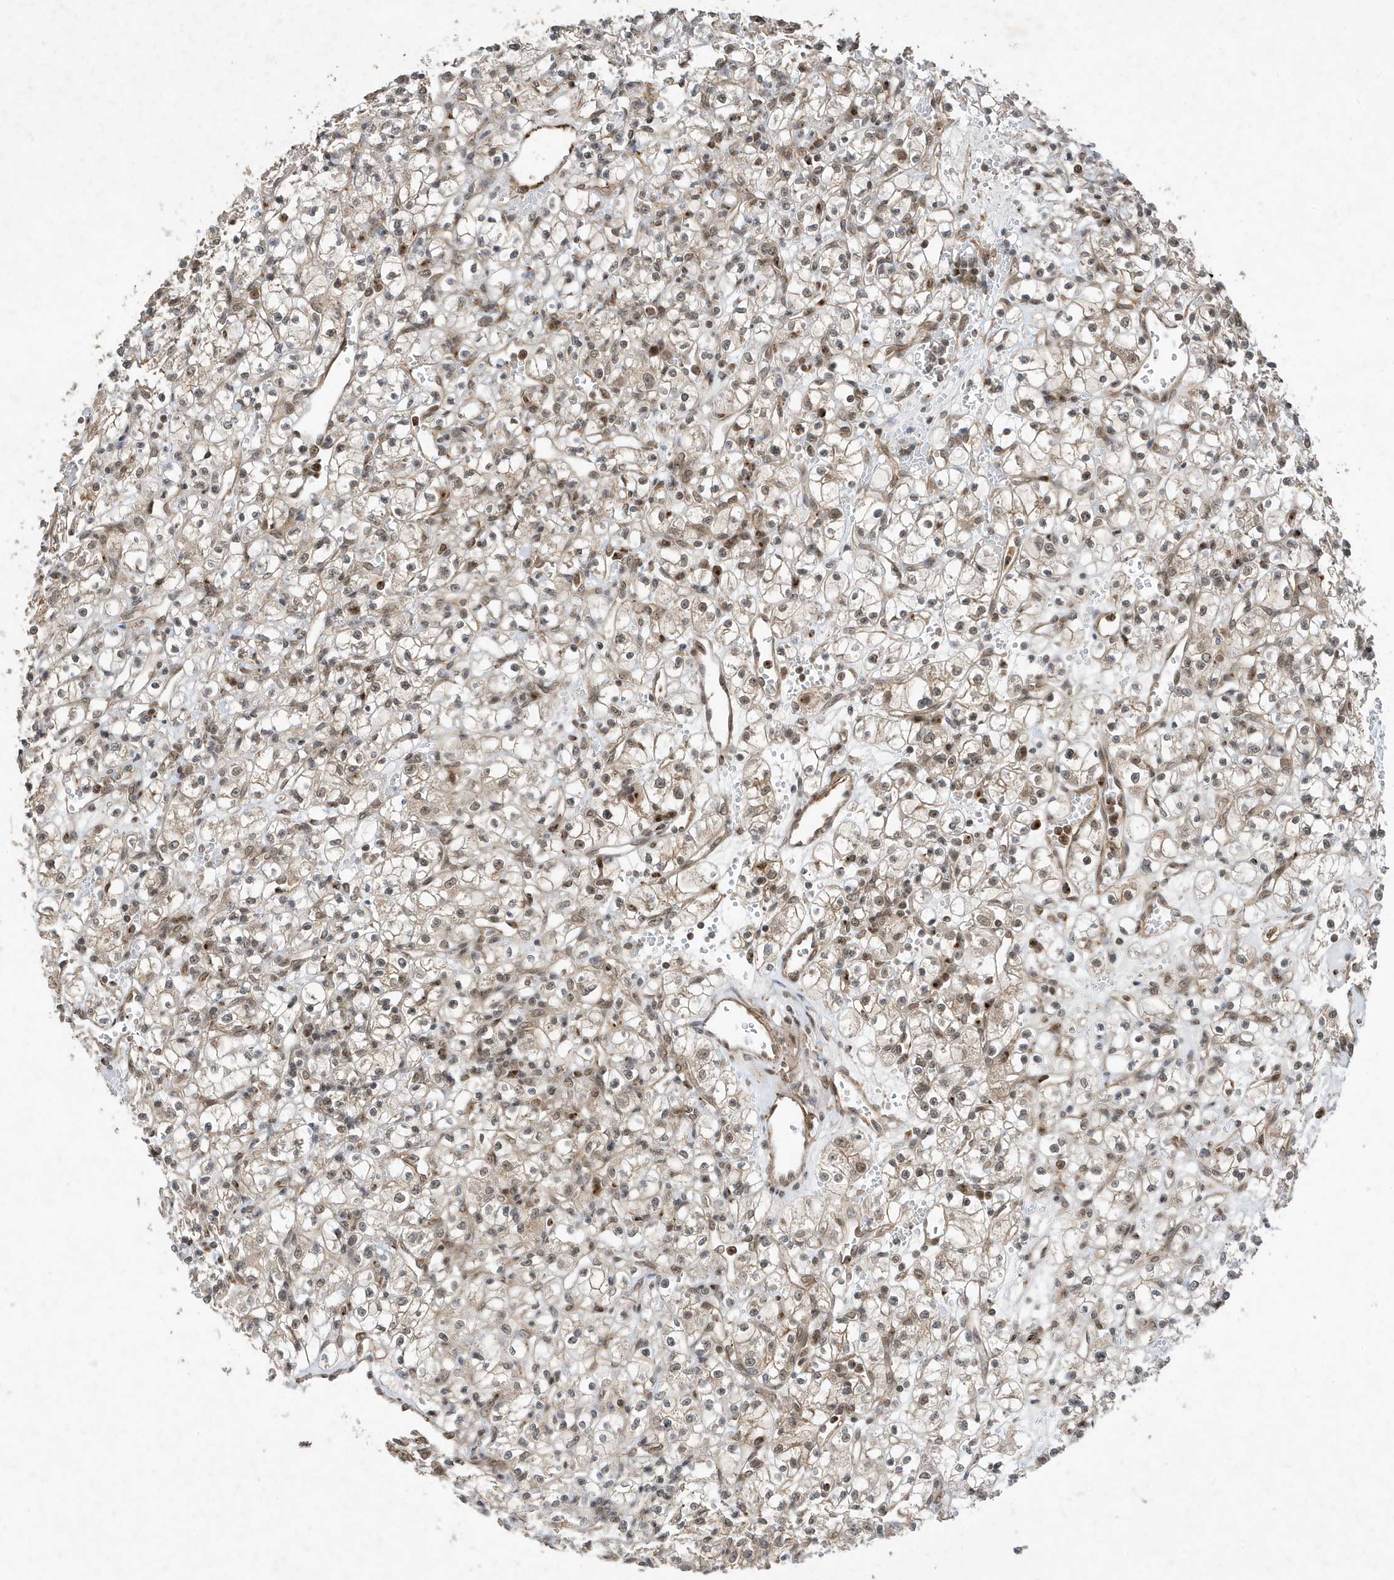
{"staining": {"intensity": "weak", "quantity": "25%-75%", "location": "cytoplasmic/membranous,nuclear"}, "tissue": "renal cancer", "cell_type": "Tumor cells", "image_type": "cancer", "snomed": [{"axis": "morphology", "description": "Adenocarcinoma, NOS"}, {"axis": "topography", "description": "Kidney"}], "caption": "Immunohistochemistry (IHC) staining of renal cancer, which displays low levels of weak cytoplasmic/membranous and nuclear positivity in about 25%-75% of tumor cells indicating weak cytoplasmic/membranous and nuclear protein expression. The staining was performed using DAB (brown) for protein detection and nuclei were counterstained in hematoxylin (blue).", "gene": "MAST3", "patient": {"sex": "female", "age": 59}}